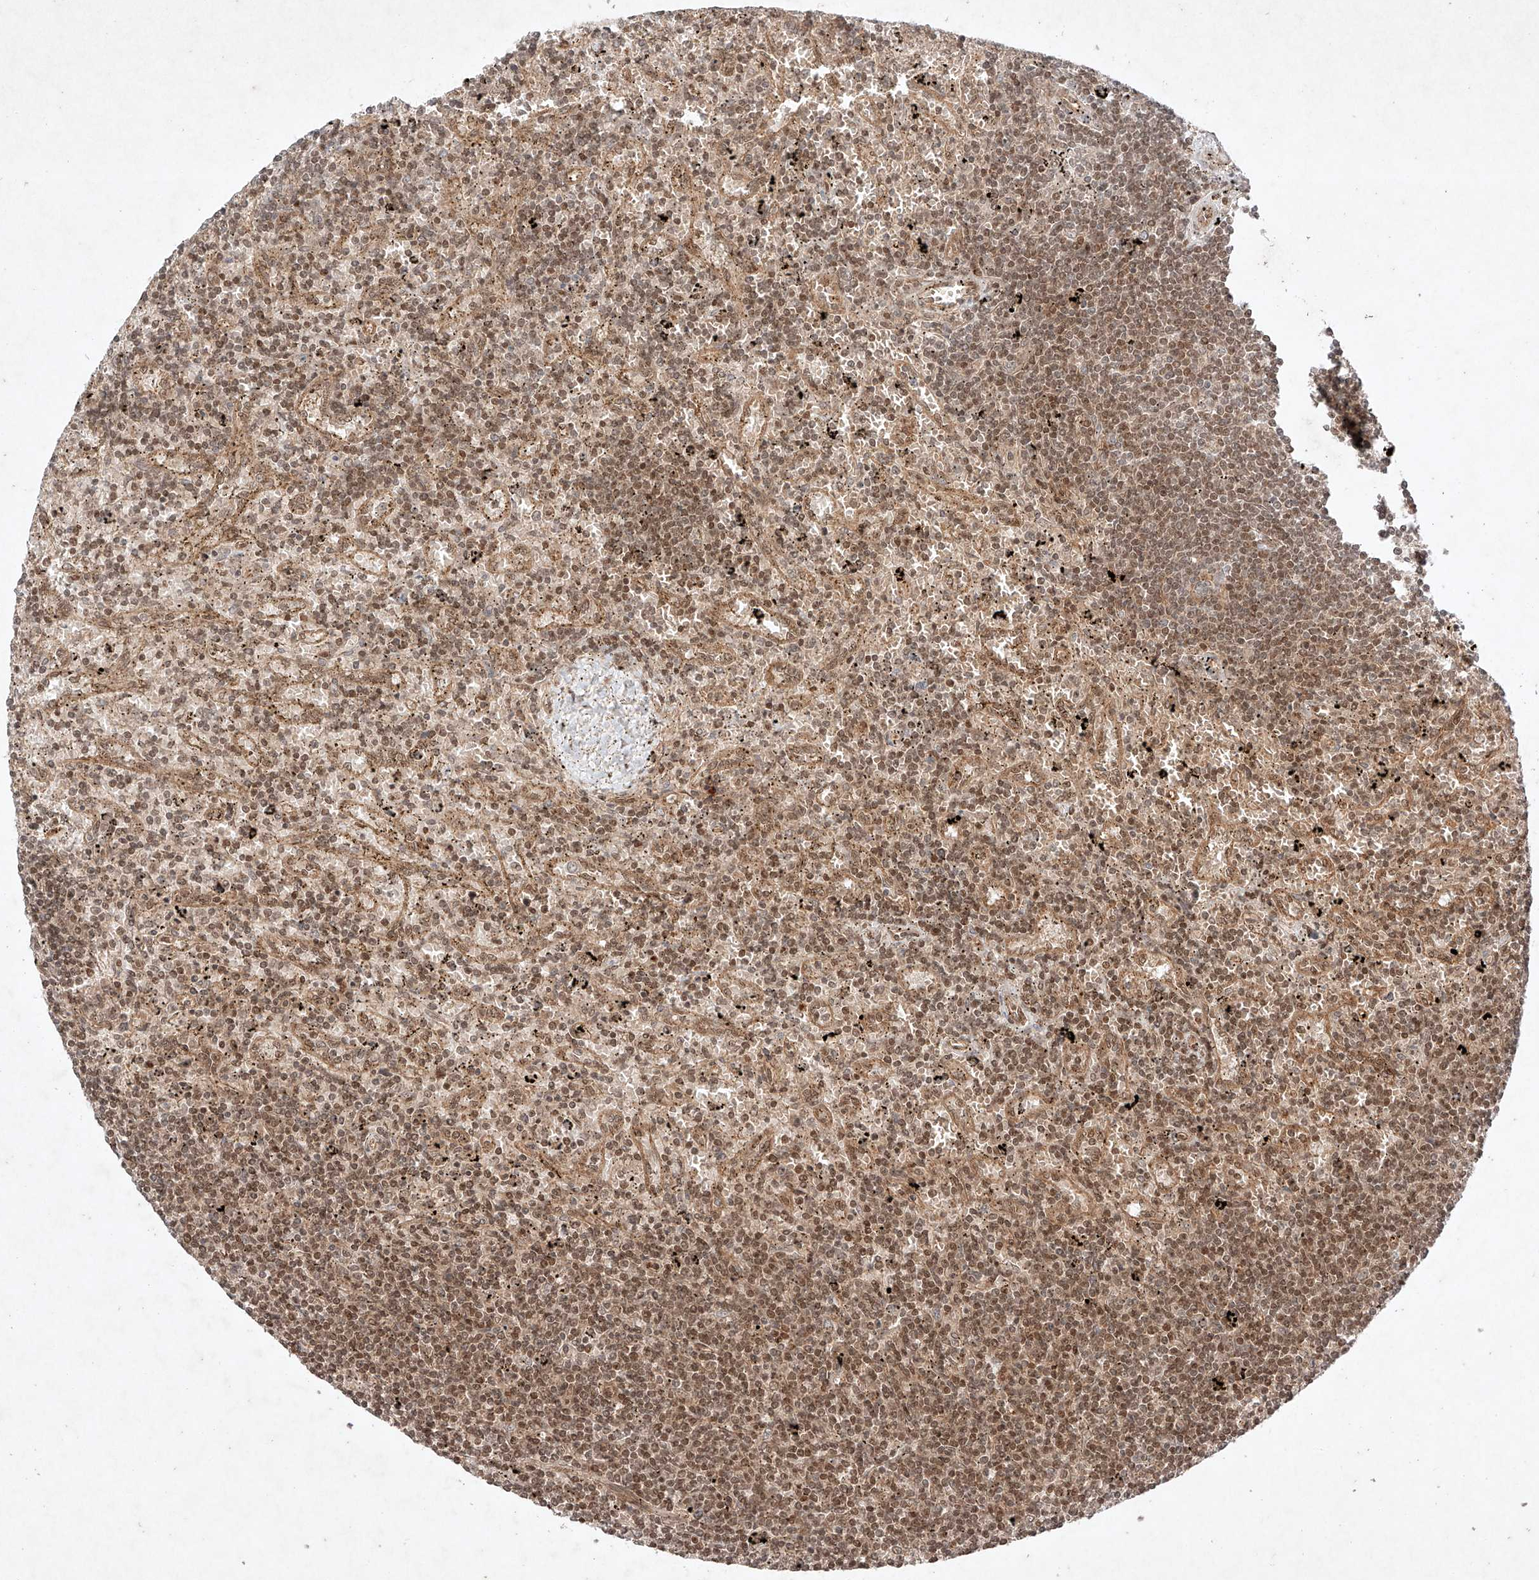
{"staining": {"intensity": "moderate", "quantity": ">75%", "location": "nuclear"}, "tissue": "lymphoma", "cell_type": "Tumor cells", "image_type": "cancer", "snomed": [{"axis": "morphology", "description": "Malignant lymphoma, non-Hodgkin's type, Low grade"}, {"axis": "topography", "description": "Spleen"}], "caption": "Moderate nuclear expression for a protein is identified in approximately >75% of tumor cells of lymphoma using immunohistochemistry (IHC).", "gene": "RNF31", "patient": {"sex": "male", "age": 76}}